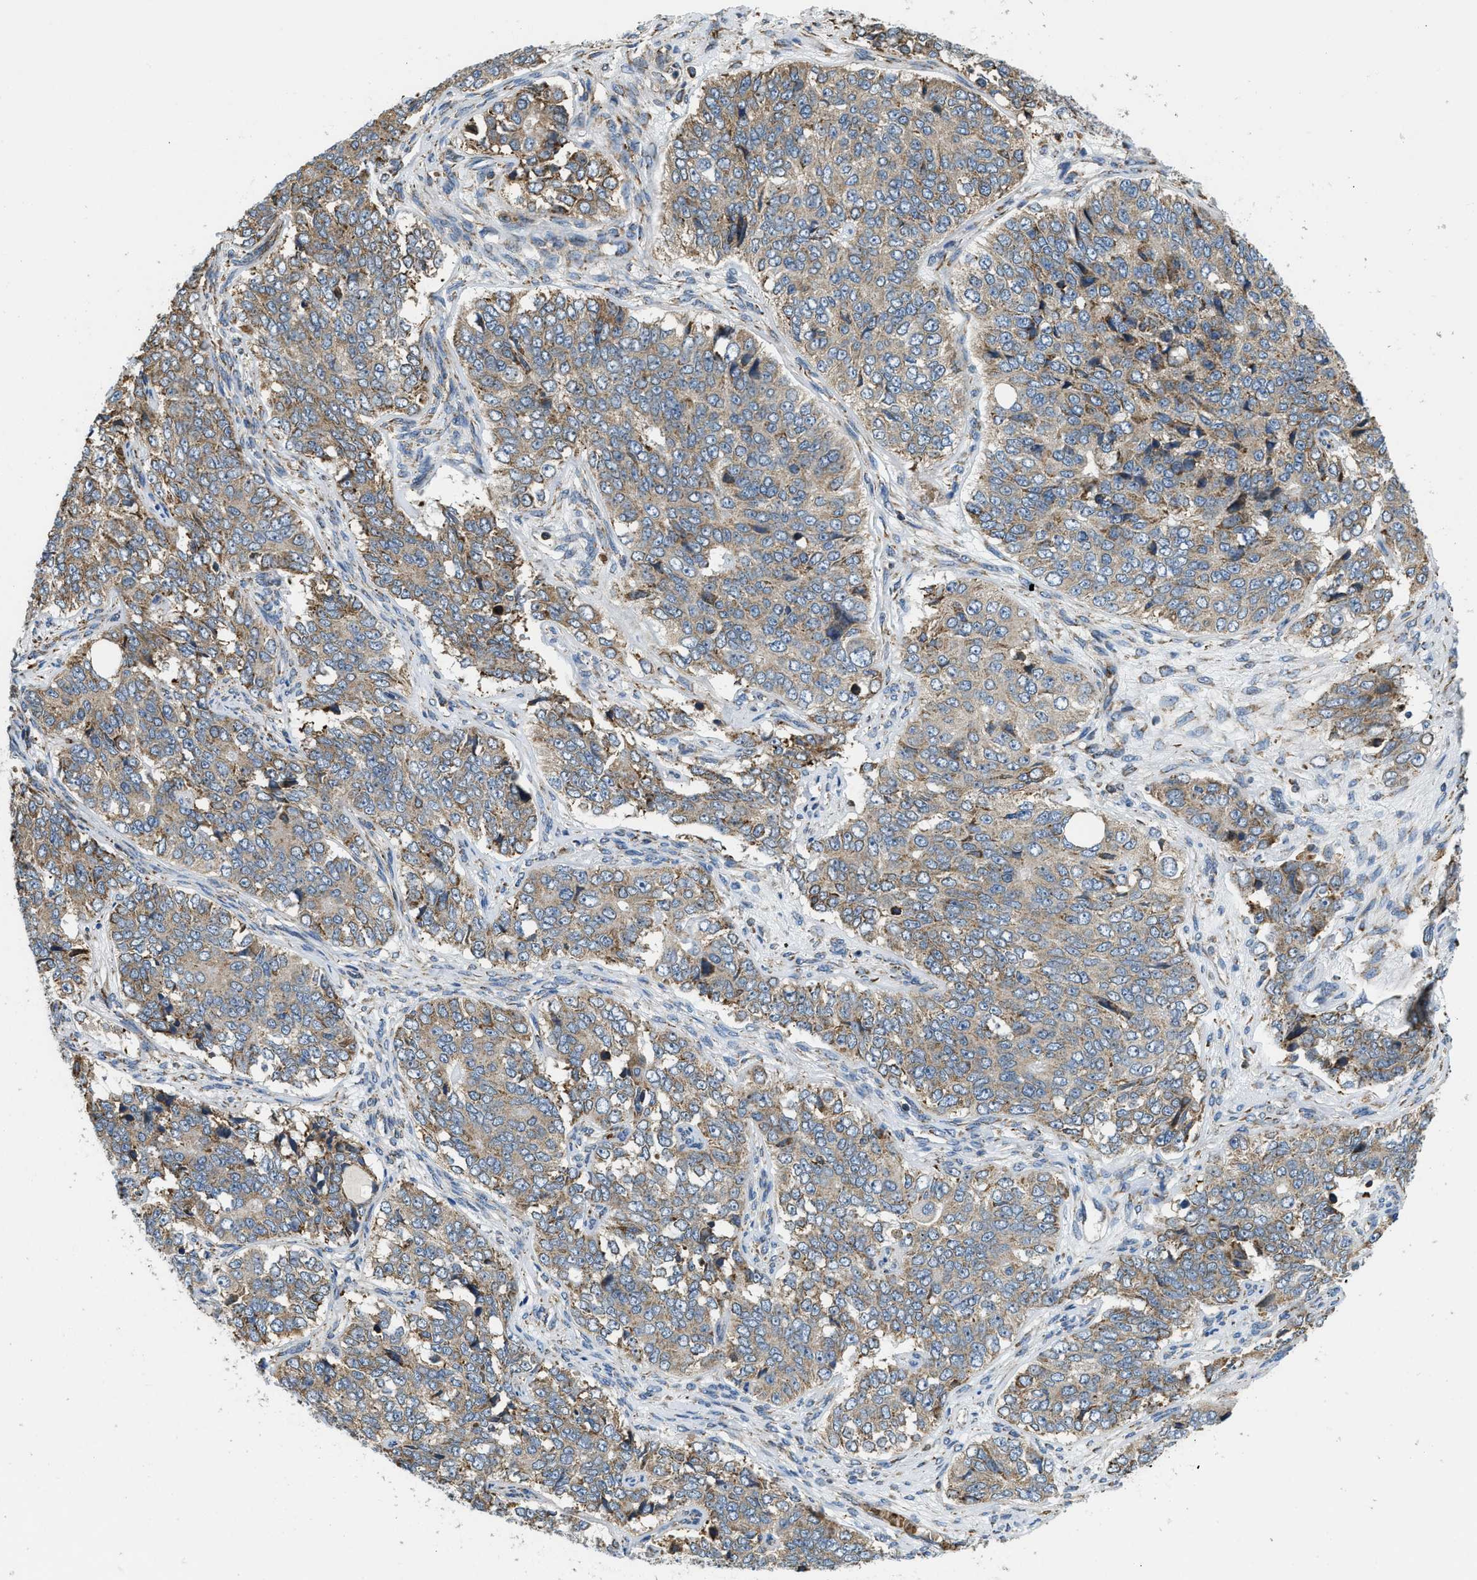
{"staining": {"intensity": "weak", "quantity": ">75%", "location": "cytoplasmic/membranous"}, "tissue": "ovarian cancer", "cell_type": "Tumor cells", "image_type": "cancer", "snomed": [{"axis": "morphology", "description": "Carcinoma, endometroid"}, {"axis": "topography", "description": "Ovary"}], "caption": "Protein staining of ovarian cancer (endometroid carcinoma) tissue shows weak cytoplasmic/membranous expression in about >75% of tumor cells. (DAB (3,3'-diaminobenzidine) IHC with brightfield microscopy, high magnification).", "gene": "CSPG4", "patient": {"sex": "female", "age": 51}}